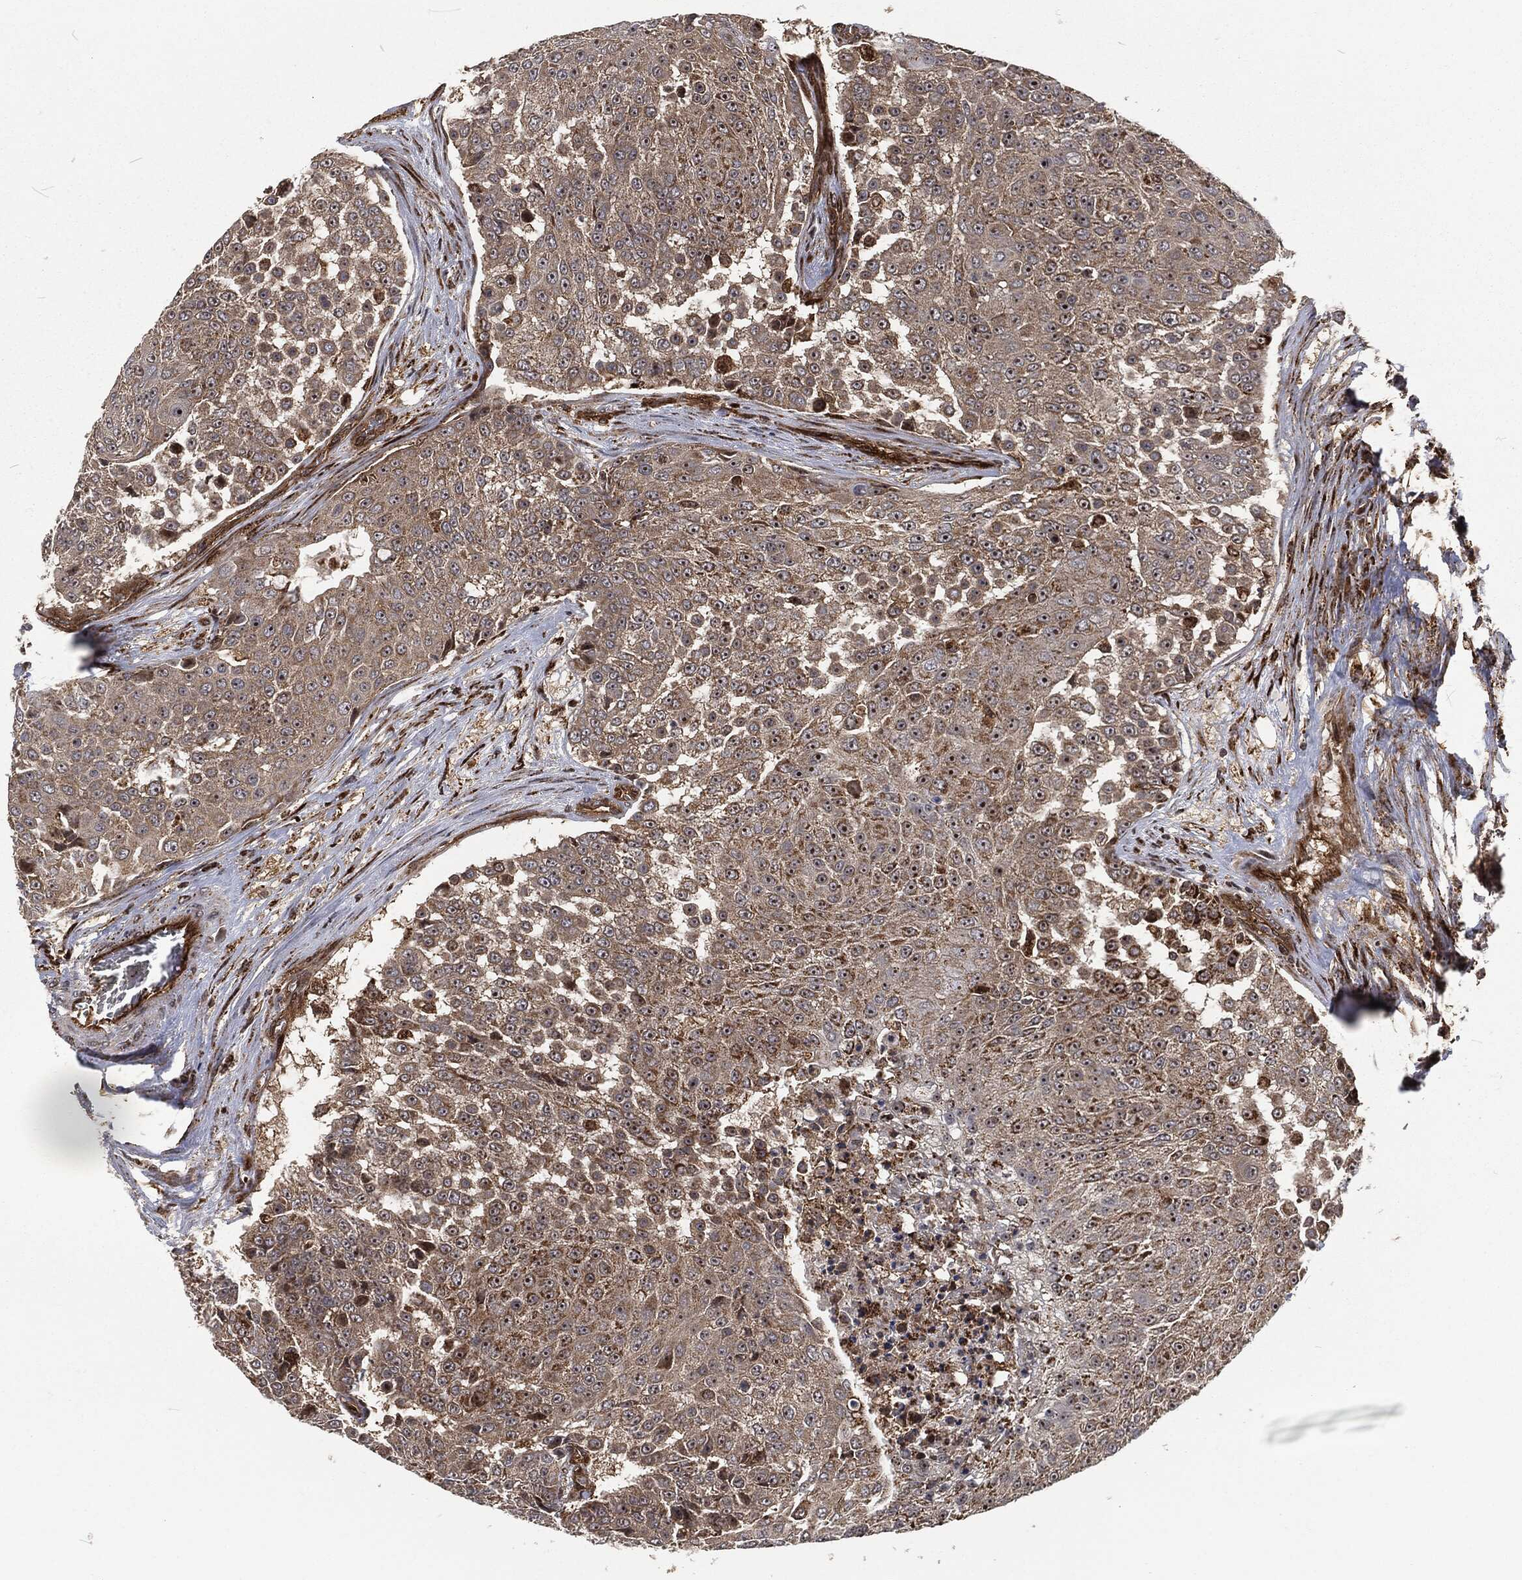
{"staining": {"intensity": "moderate", "quantity": "<25%", "location": "cytoplasmic/membranous"}, "tissue": "urothelial cancer", "cell_type": "Tumor cells", "image_type": "cancer", "snomed": [{"axis": "morphology", "description": "Urothelial carcinoma, High grade"}, {"axis": "topography", "description": "Urinary bladder"}], "caption": "IHC micrograph of human urothelial cancer stained for a protein (brown), which demonstrates low levels of moderate cytoplasmic/membranous staining in approximately <25% of tumor cells.", "gene": "RFTN1", "patient": {"sex": "female", "age": 63}}